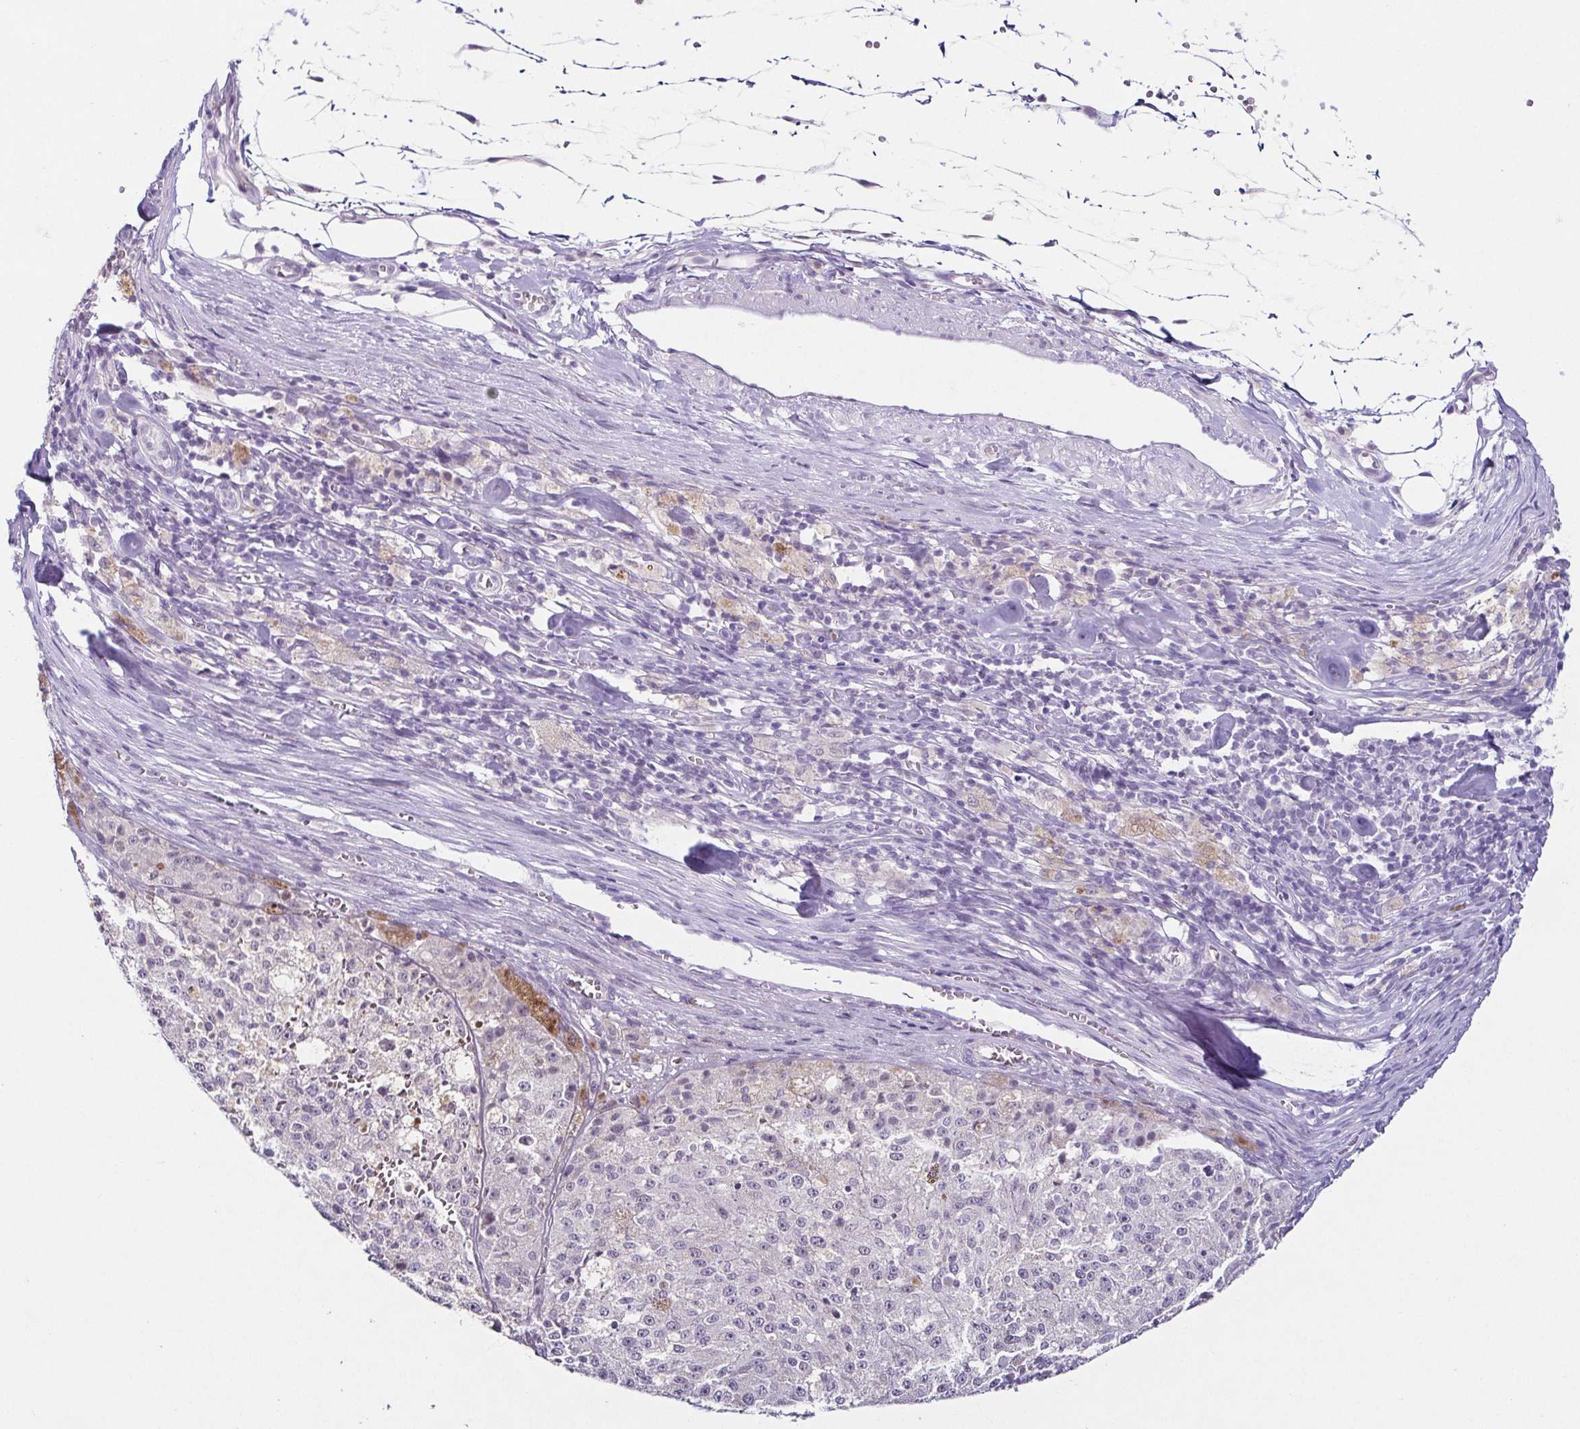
{"staining": {"intensity": "negative", "quantity": "none", "location": "none"}, "tissue": "melanoma", "cell_type": "Tumor cells", "image_type": "cancer", "snomed": [{"axis": "morphology", "description": "Malignant melanoma, Metastatic site"}, {"axis": "topography", "description": "Lymph node"}], "caption": "Immunohistochemistry micrograph of neoplastic tissue: malignant melanoma (metastatic site) stained with DAB demonstrates no significant protein positivity in tumor cells.", "gene": "TP73", "patient": {"sex": "female", "age": 64}}